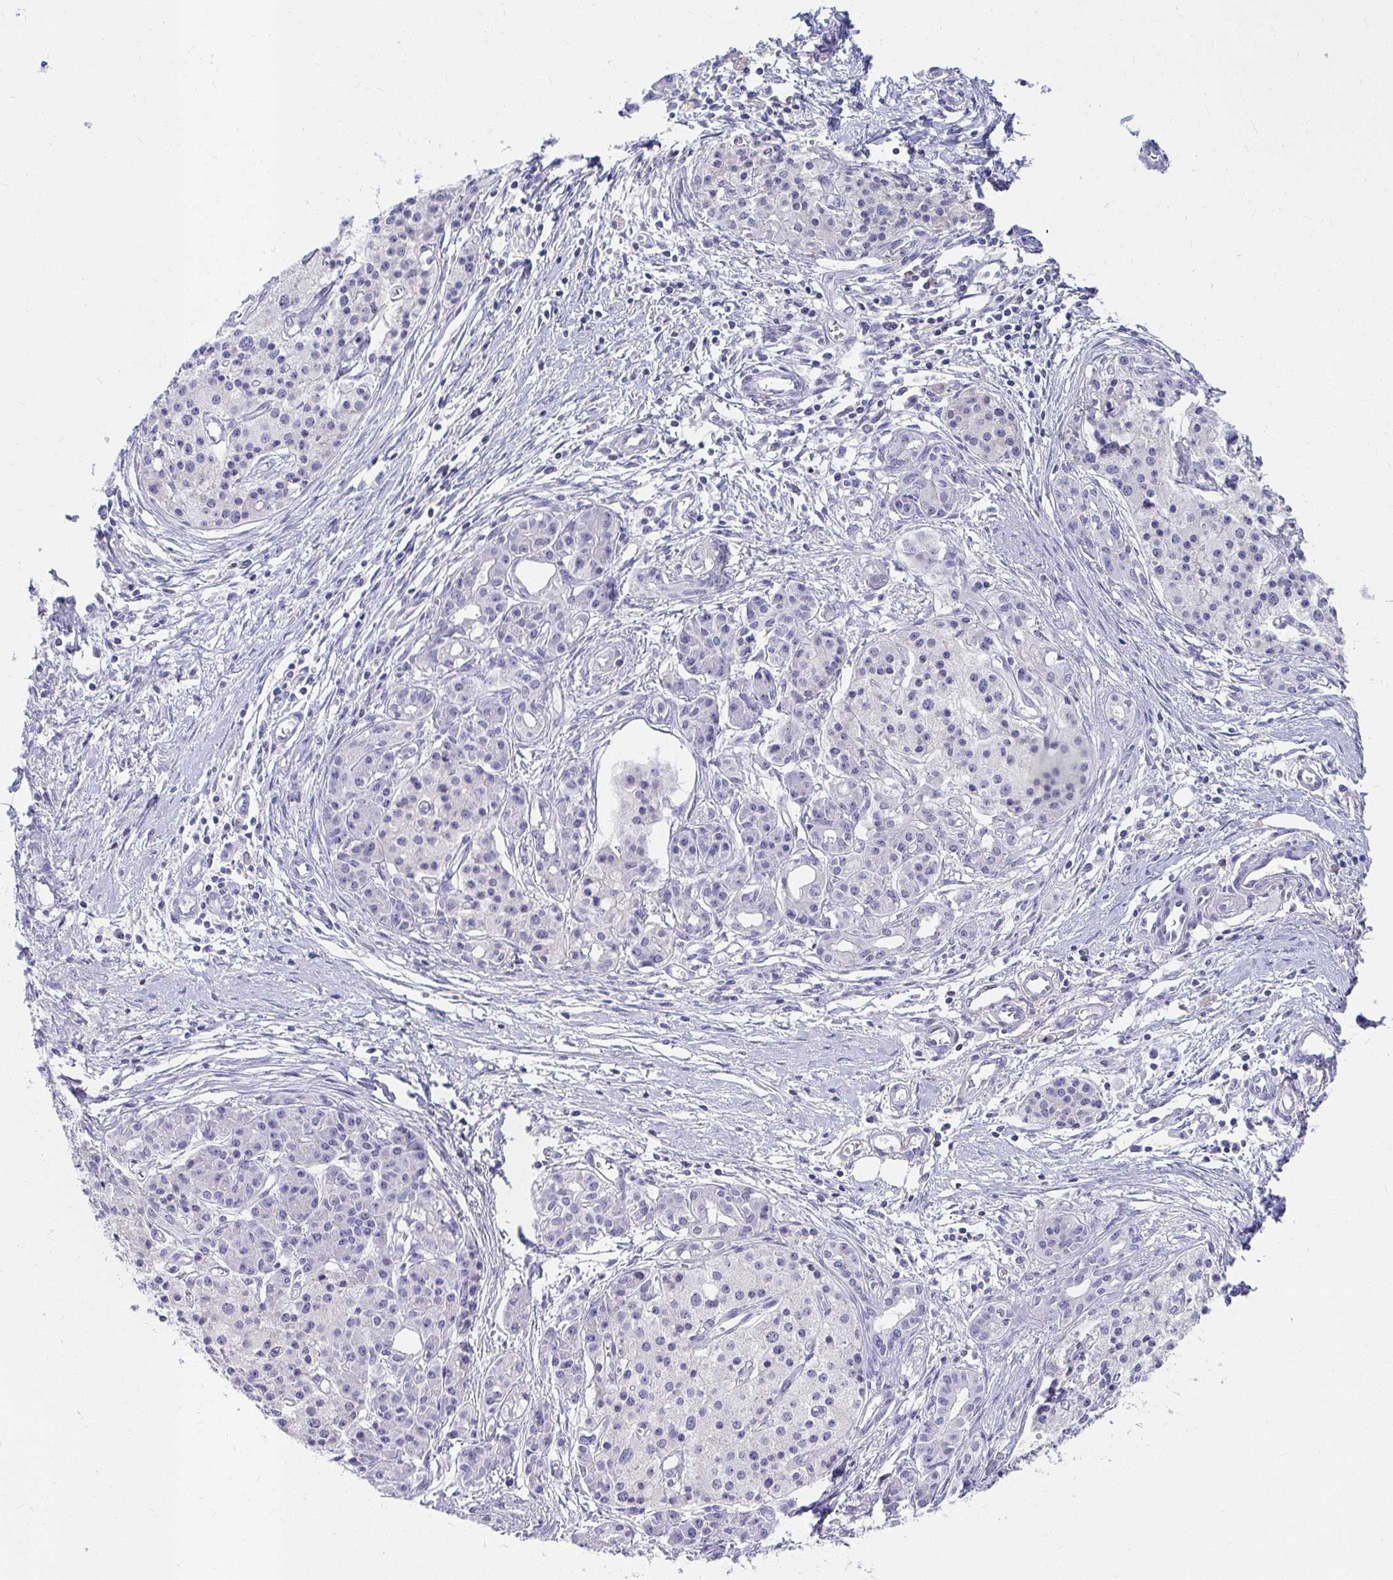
{"staining": {"intensity": "negative", "quantity": "none", "location": "none"}, "tissue": "pancreatic cancer", "cell_type": "Tumor cells", "image_type": "cancer", "snomed": [{"axis": "morphology", "description": "Adenocarcinoma, NOS"}, {"axis": "topography", "description": "Pancreas"}], "caption": "A histopathology image of pancreatic cancer stained for a protein reveals no brown staining in tumor cells.", "gene": "C19orf81", "patient": {"sex": "female", "age": 47}}